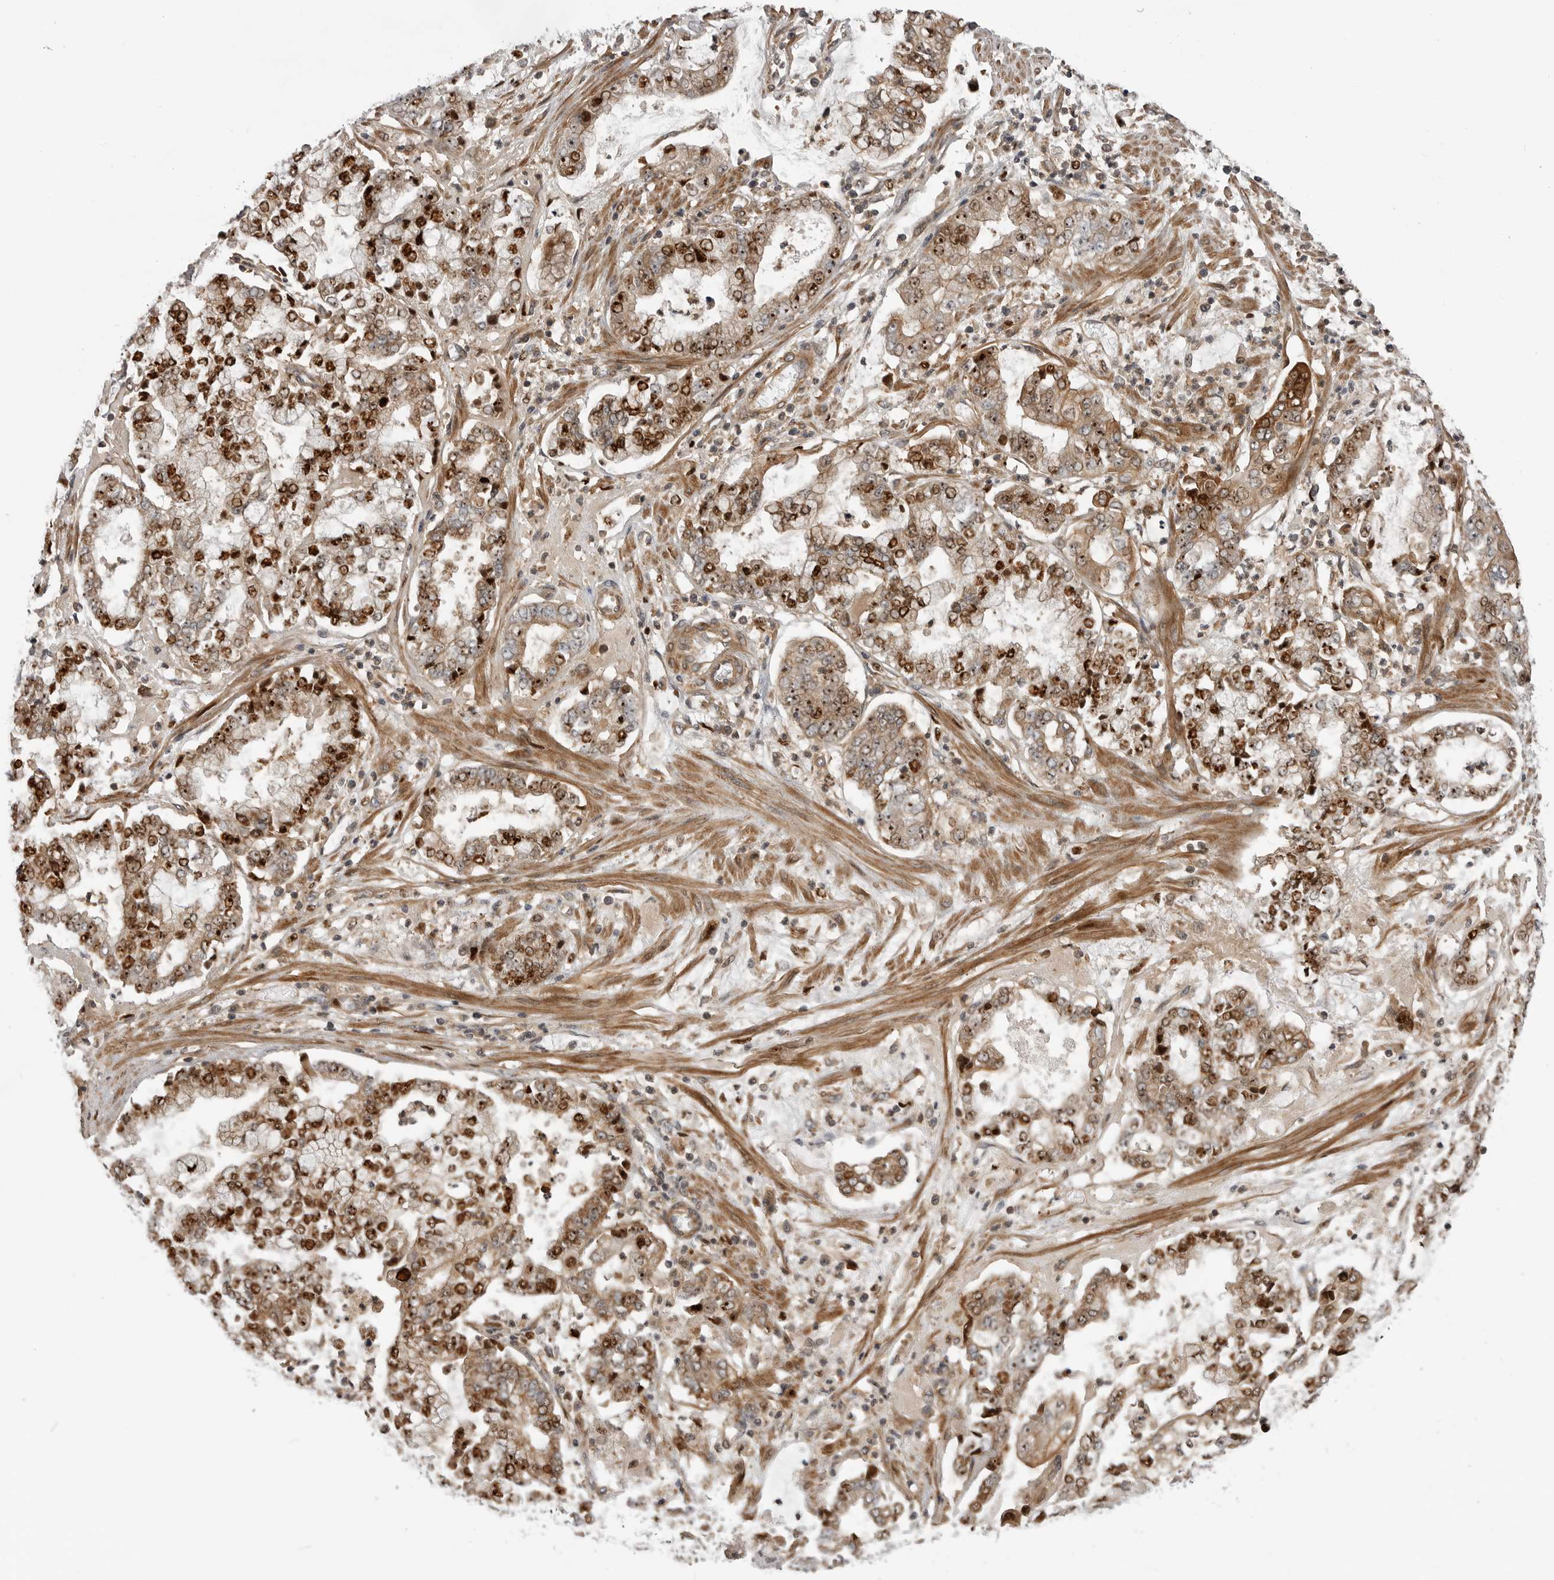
{"staining": {"intensity": "strong", "quantity": "25%-75%", "location": "cytoplasmic/membranous,nuclear"}, "tissue": "stomach cancer", "cell_type": "Tumor cells", "image_type": "cancer", "snomed": [{"axis": "morphology", "description": "Adenocarcinoma, NOS"}, {"axis": "topography", "description": "Stomach"}], "caption": "Immunohistochemistry (IHC) of human stomach cancer (adenocarcinoma) exhibits high levels of strong cytoplasmic/membranous and nuclear expression in approximately 25%-75% of tumor cells. (brown staining indicates protein expression, while blue staining denotes nuclei).", "gene": "LRRC45", "patient": {"sex": "male", "age": 76}}